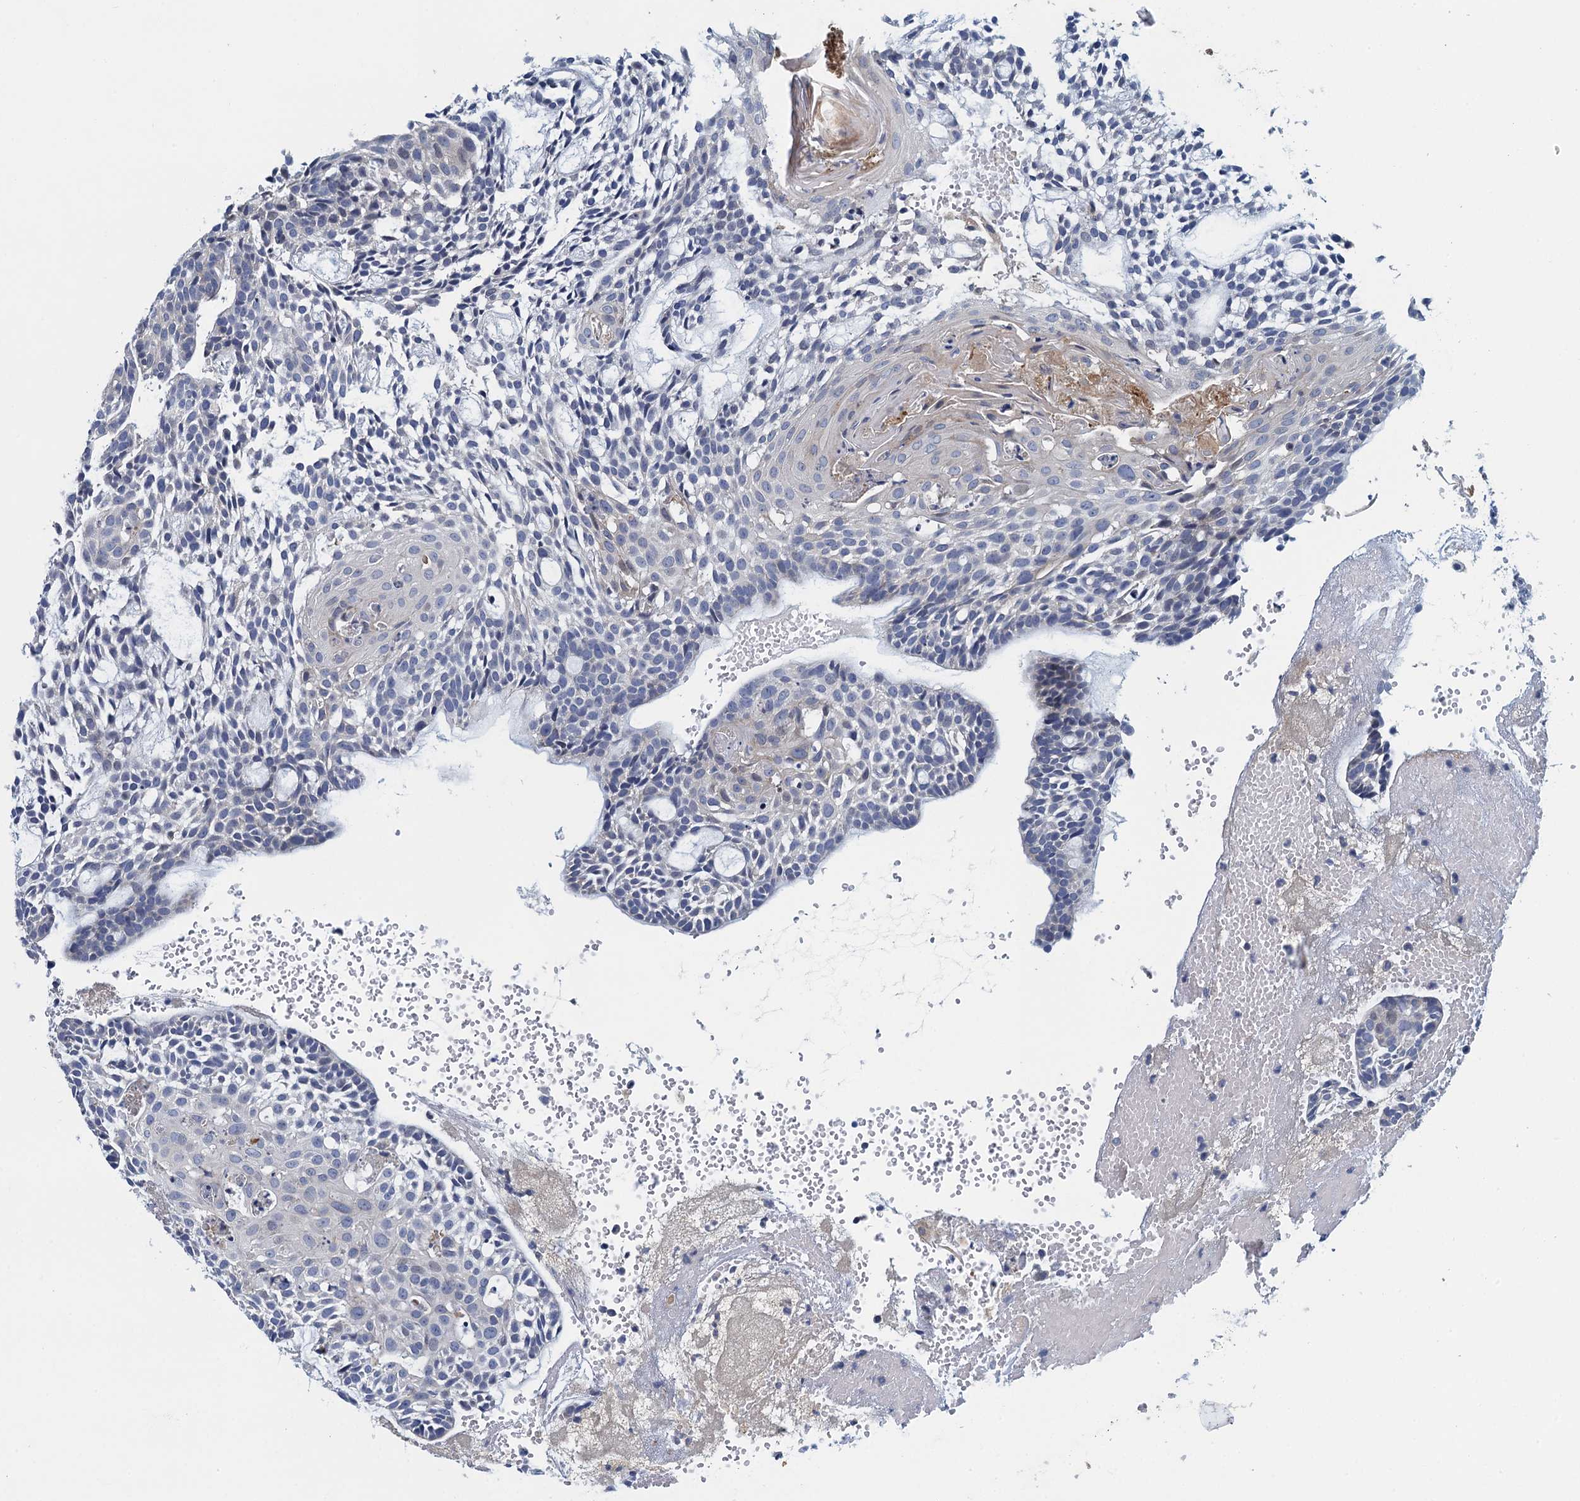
{"staining": {"intensity": "negative", "quantity": "none", "location": "none"}, "tissue": "head and neck cancer", "cell_type": "Tumor cells", "image_type": "cancer", "snomed": [{"axis": "morphology", "description": "Adenocarcinoma, NOS"}, {"axis": "topography", "description": "Subcutis"}, {"axis": "topography", "description": "Head-Neck"}], "caption": "High magnification brightfield microscopy of head and neck adenocarcinoma stained with DAB (3,3'-diaminobenzidine) (brown) and counterstained with hematoxylin (blue): tumor cells show no significant staining. (DAB immunohistochemistry with hematoxylin counter stain).", "gene": "NCKAP1L", "patient": {"sex": "female", "age": 73}}